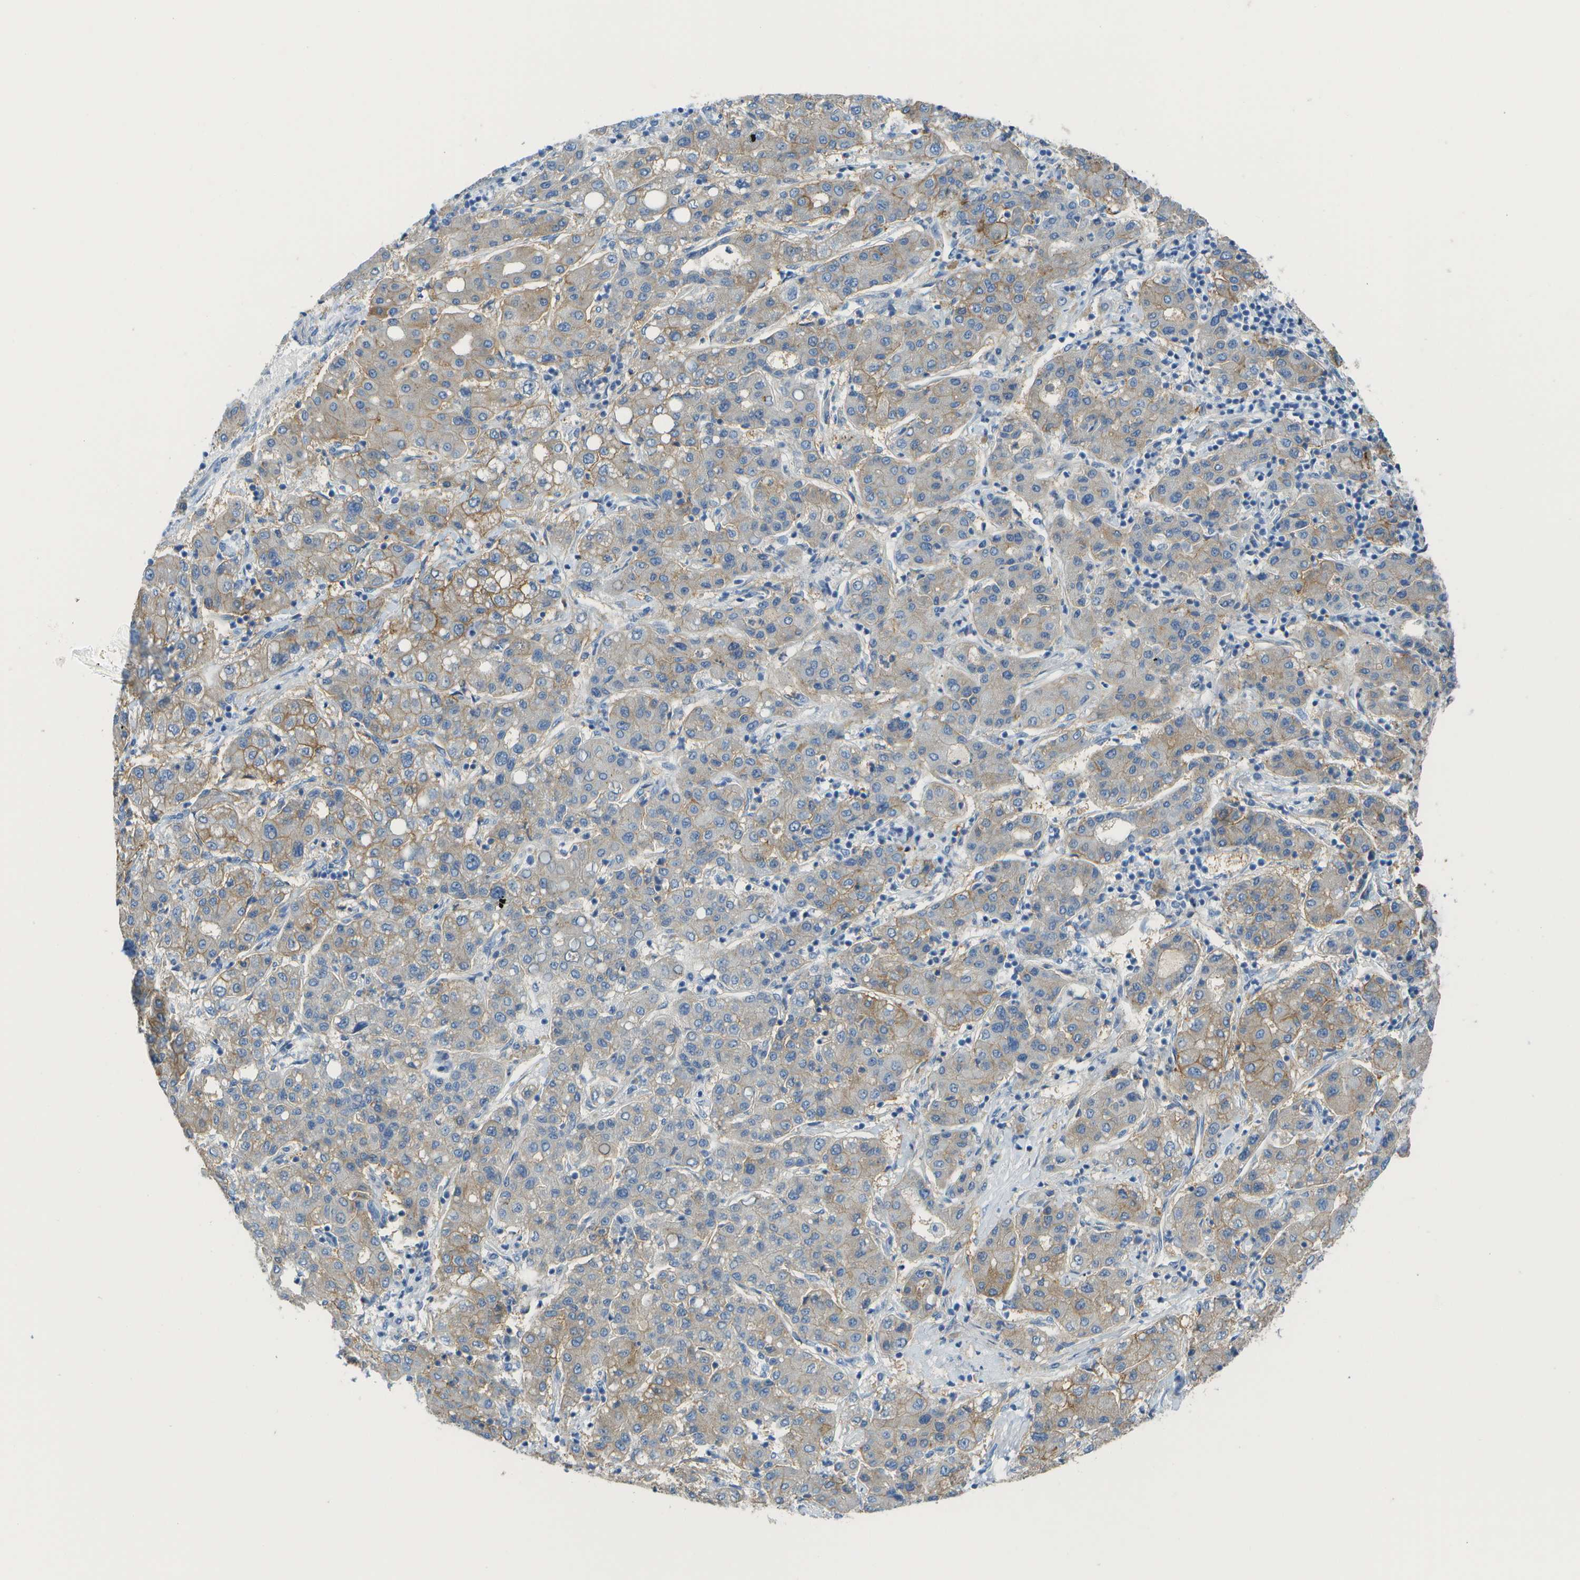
{"staining": {"intensity": "moderate", "quantity": "<25%", "location": "cytoplasmic/membranous"}, "tissue": "liver cancer", "cell_type": "Tumor cells", "image_type": "cancer", "snomed": [{"axis": "morphology", "description": "Carcinoma, Hepatocellular, NOS"}, {"axis": "topography", "description": "Liver"}], "caption": "Protein staining by immunohistochemistry (IHC) reveals moderate cytoplasmic/membranous staining in approximately <25% of tumor cells in liver hepatocellular carcinoma.", "gene": "CD46", "patient": {"sex": "male", "age": 65}}